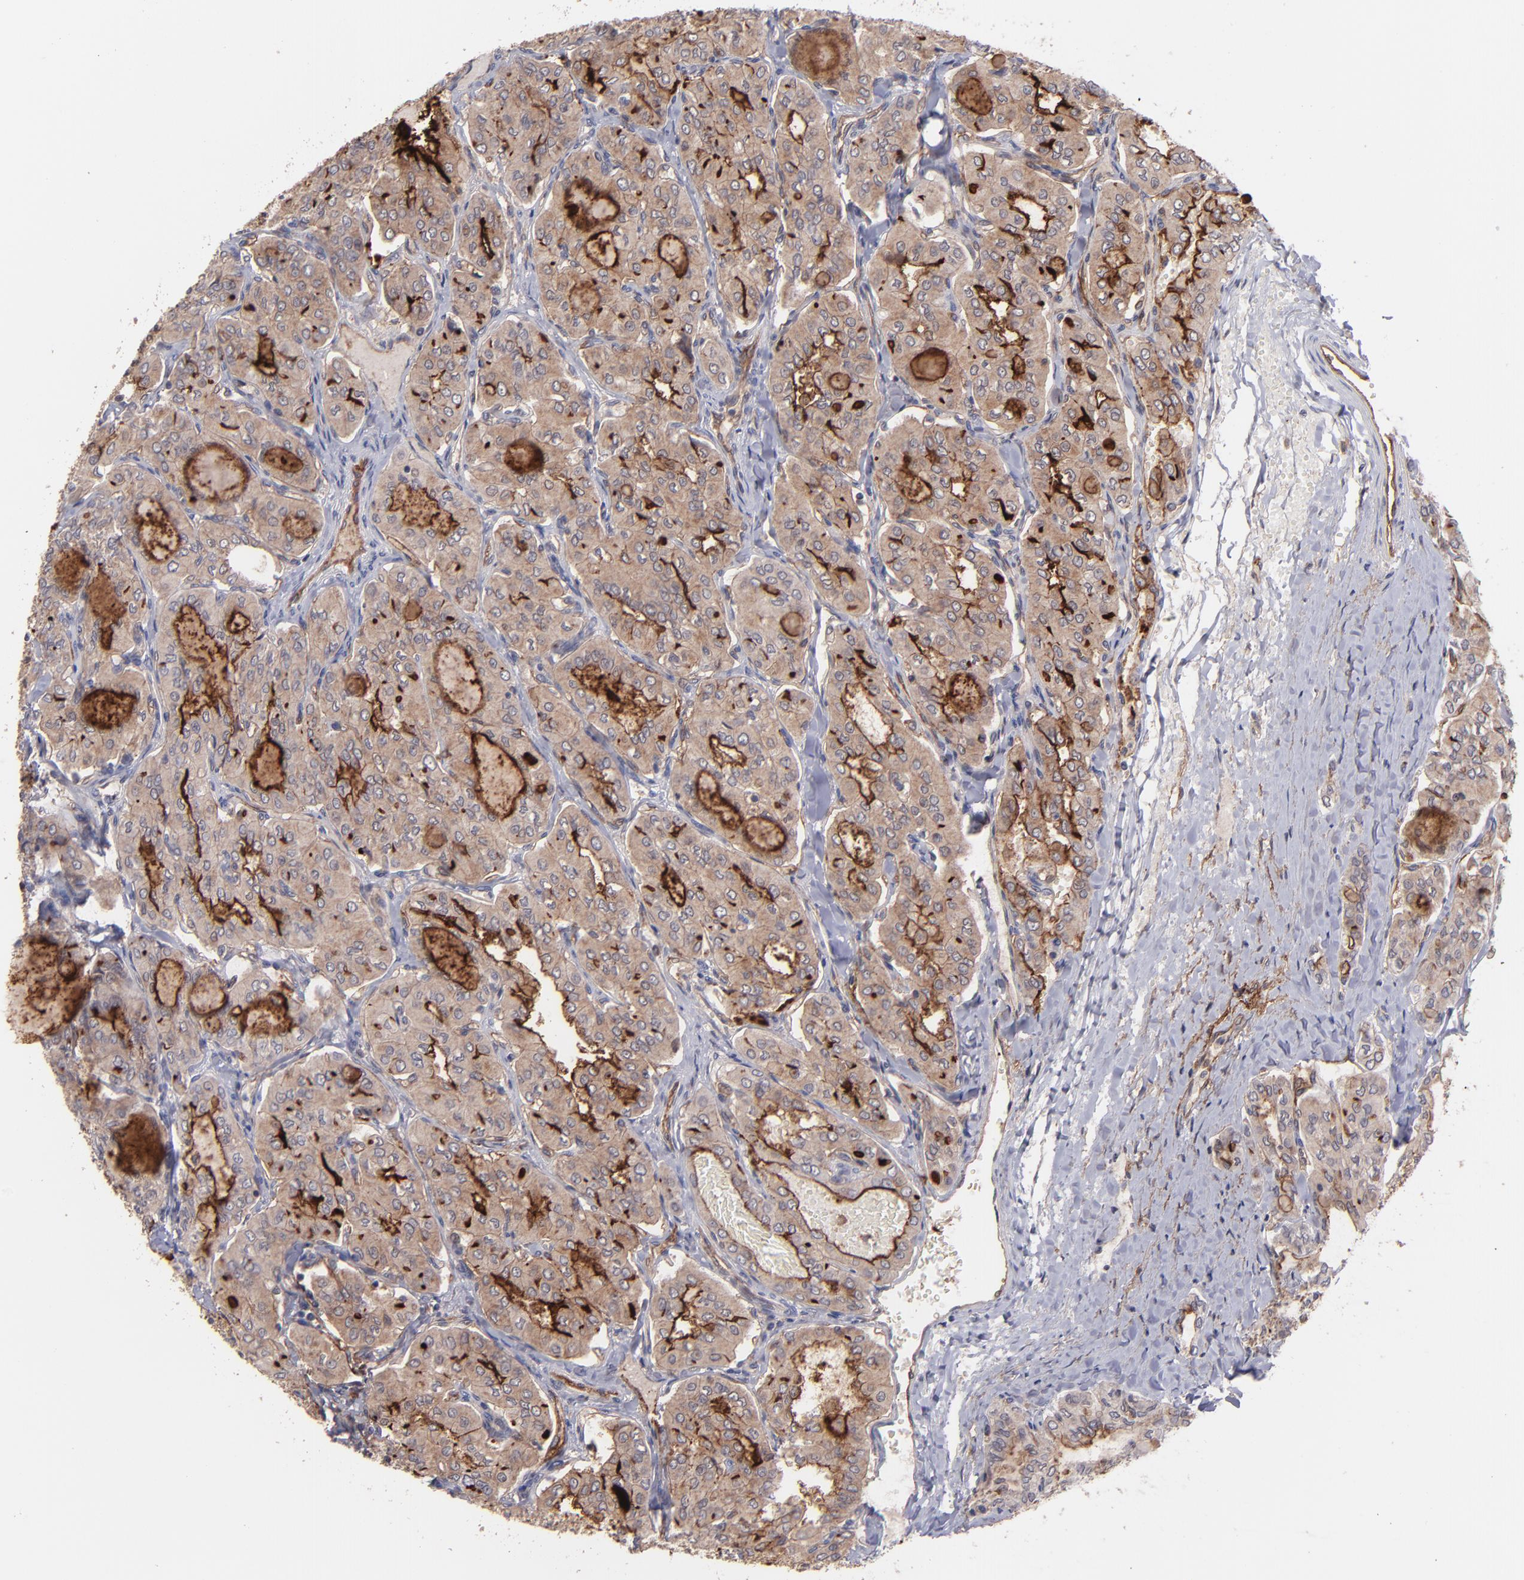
{"staining": {"intensity": "moderate", "quantity": "25%-75%", "location": "cytoplasmic/membranous"}, "tissue": "thyroid cancer", "cell_type": "Tumor cells", "image_type": "cancer", "snomed": [{"axis": "morphology", "description": "Papillary adenocarcinoma, NOS"}, {"axis": "topography", "description": "Thyroid gland"}], "caption": "IHC histopathology image of human thyroid papillary adenocarcinoma stained for a protein (brown), which shows medium levels of moderate cytoplasmic/membranous expression in about 25%-75% of tumor cells.", "gene": "ICAM1", "patient": {"sex": "male", "age": 20}}